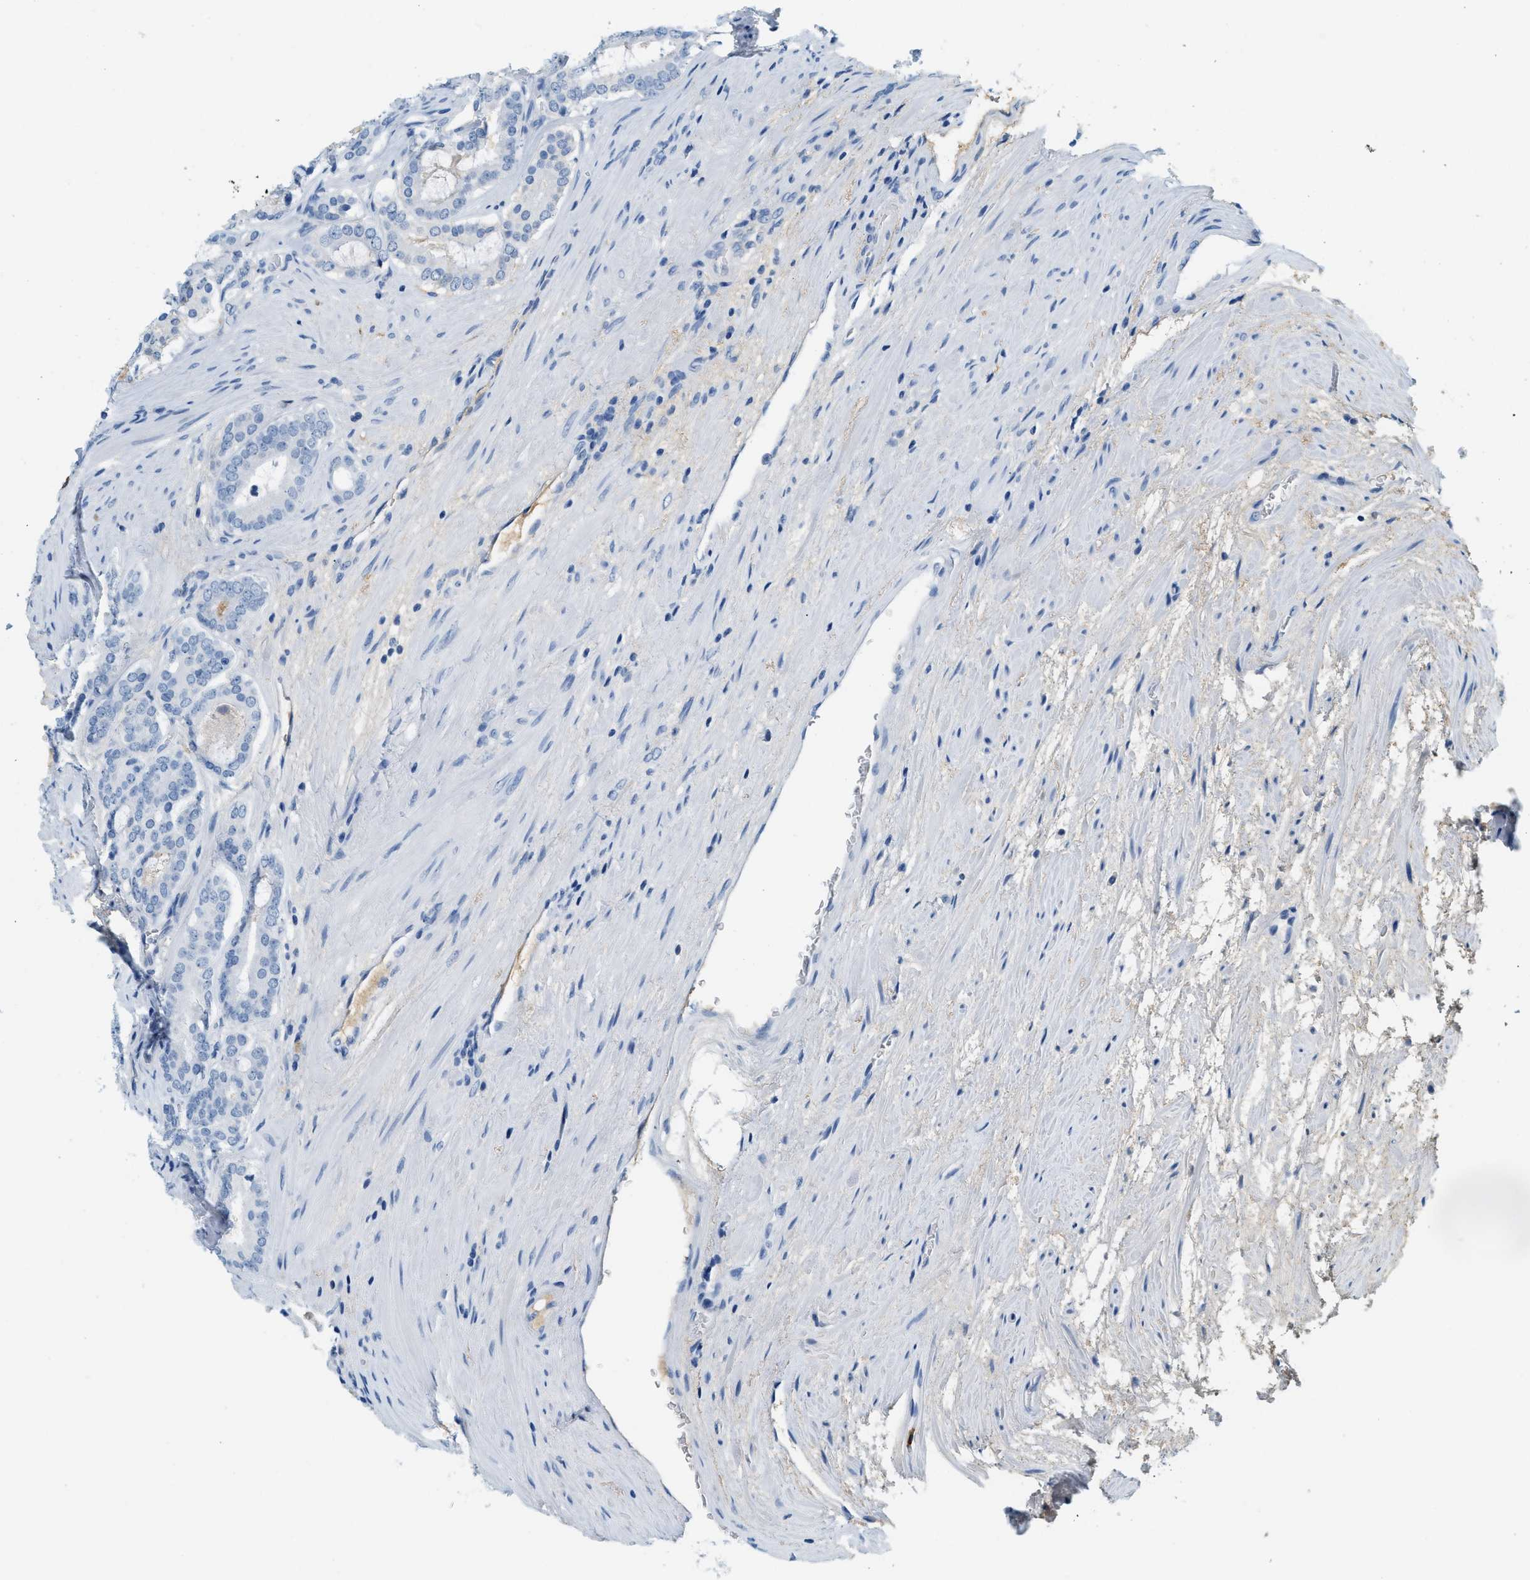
{"staining": {"intensity": "negative", "quantity": "none", "location": "none"}, "tissue": "prostate cancer", "cell_type": "Tumor cells", "image_type": "cancer", "snomed": [{"axis": "morphology", "description": "Adenocarcinoma, High grade"}, {"axis": "topography", "description": "Prostate"}], "caption": "Immunohistochemistry (IHC) of prostate cancer demonstrates no positivity in tumor cells.", "gene": "LCN2", "patient": {"sex": "male", "age": 60}}